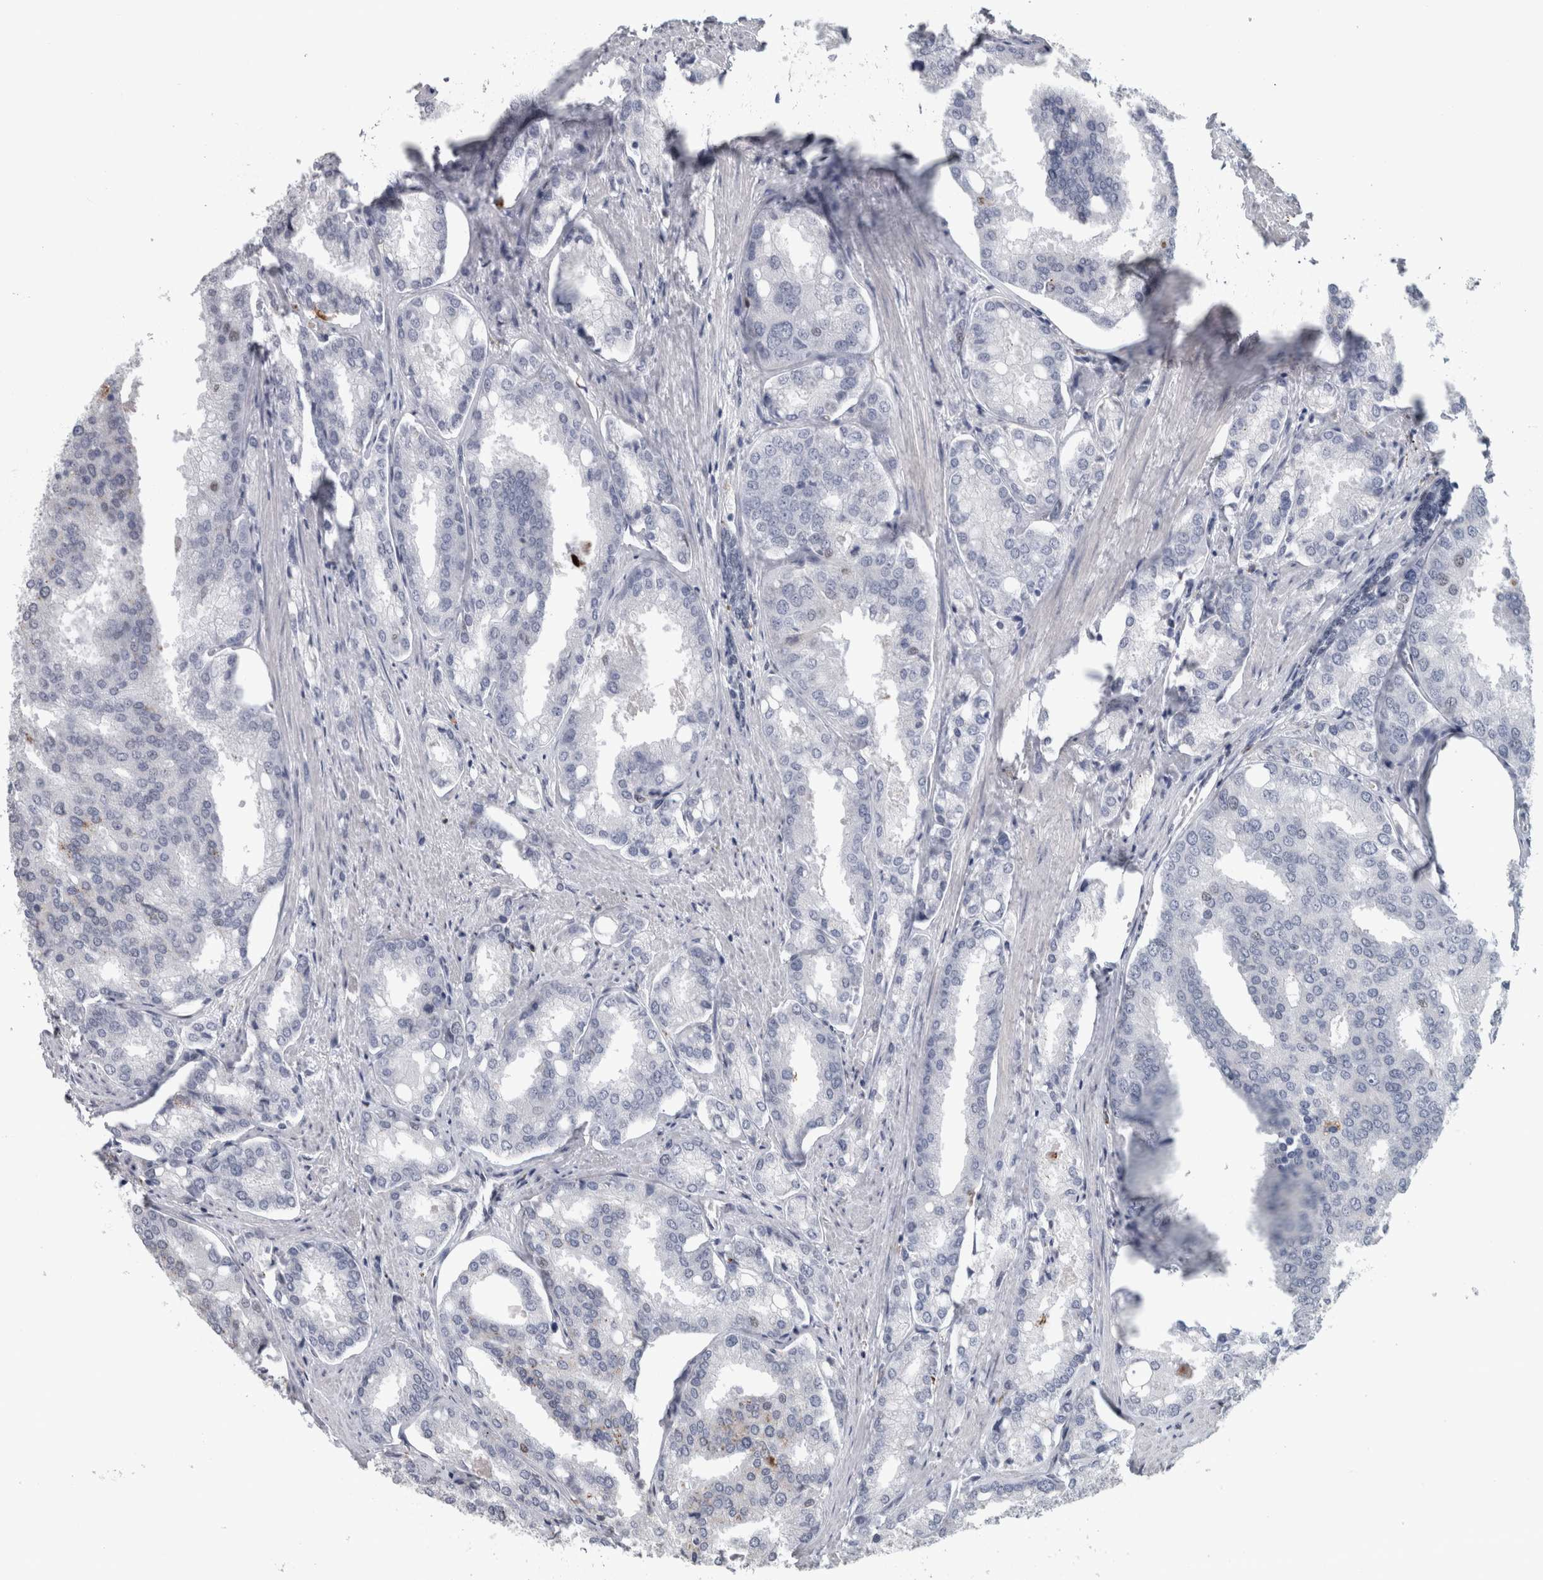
{"staining": {"intensity": "negative", "quantity": "none", "location": "none"}, "tissue": "prostate cancer", "cell_type": "Tumor cells", "image_type": "cancer", "snomed": [{"axis": "morphology", "description": "Adenocarcinoma, High grade"}, {"axis": "topography", "description": "Prostate"}], "caption": "Photomicrograph shows no protein staining in tumor cells of high-grade adenocarcinoma (prostate) tissue.", "gene": "POLD2", "patient": {"sex": "male", "age": 50}}